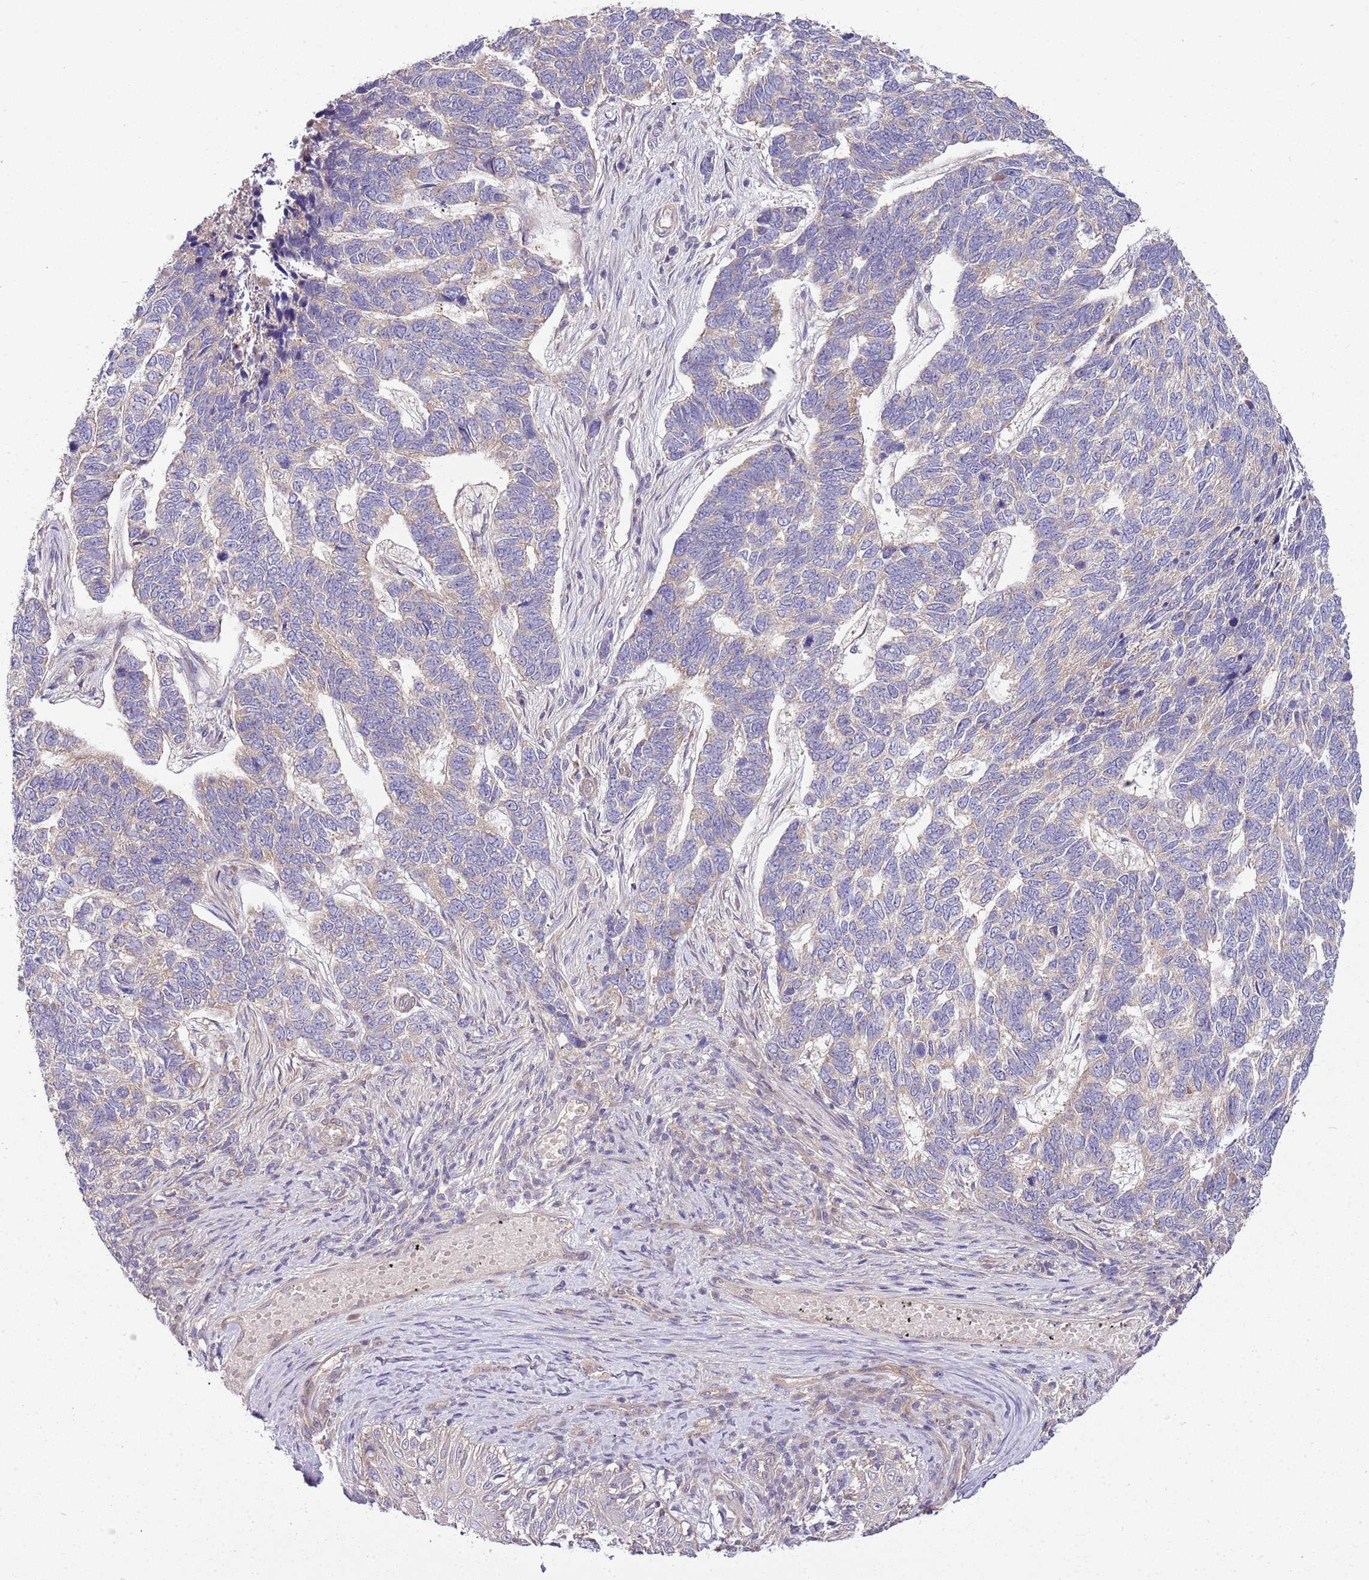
{"staining": {"intensity": "negative", "quantity": "none", "location": "none"}, "tissue": "skin cancer", "cell_type": "Tumor cells", "image_type": "cancer", "snomed": [{"axis": "morphology", "description": "Basal cell carcinoma"}, {"axis": "topography", "description": "Skin"}], "caption": "Immunohistochemistry of human skin cancer reveals no staining in tumor cells.", "gene": "GNL1", "patient": {"sex": "female", "age": 65}}